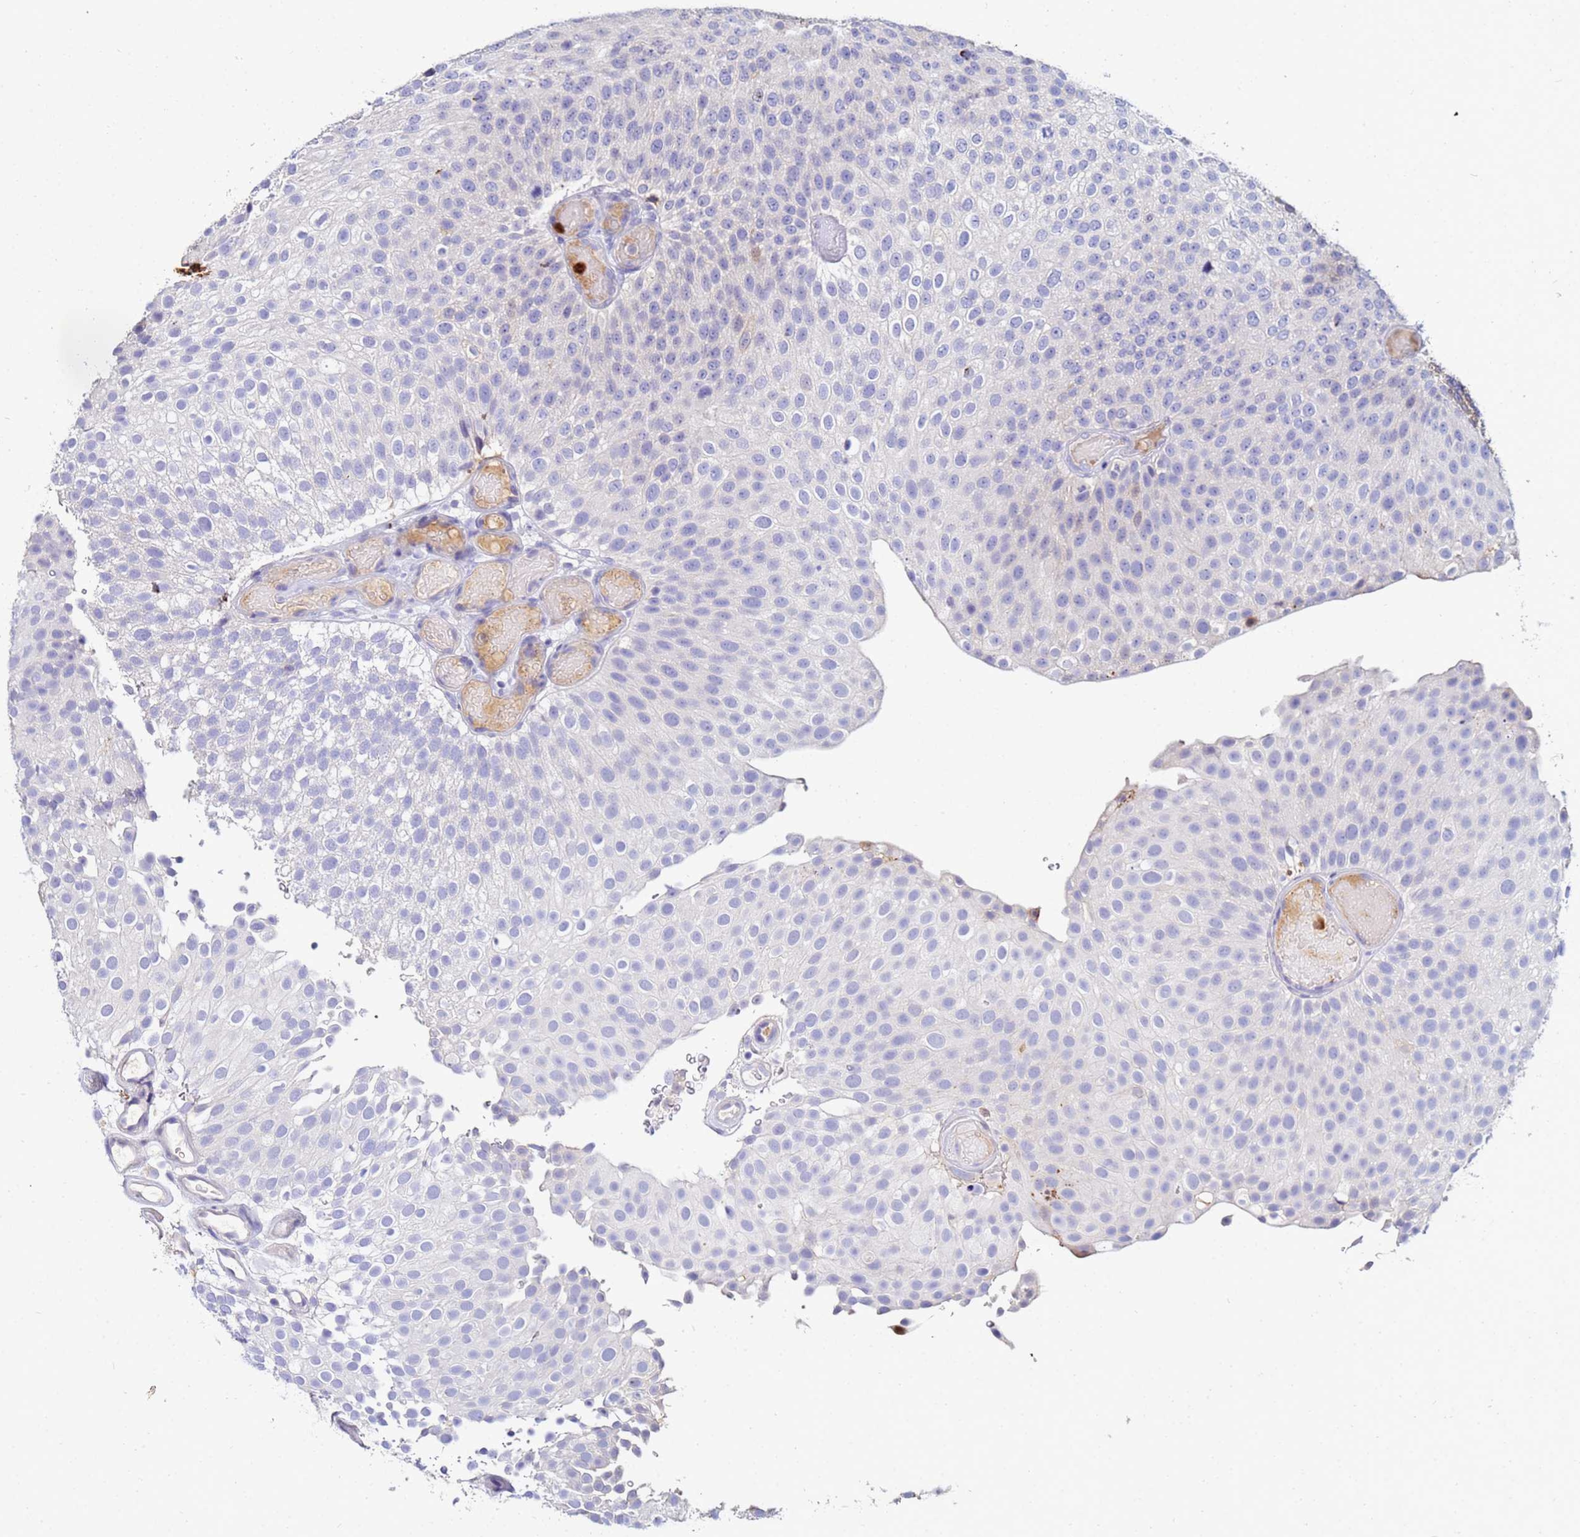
{"staining": {"intensity": "negative", "quantity": "none", "location": "none"}, "tissue": "urothelial cancer", "cell_type": "Tumor cells", "image_type": "cancer", "snomed": [{"axis": "morphology", "description": "Urothelial carcinoma, Low grade"}, {"axis": "topography", "description": "Urinary bladder"}], "caption": "This is a image of immunohistochemistry (IHC) staining of urothelial cancer, which shows no expression in tumor cells.", "gene": "TUBAL3", "patient": {"sex": "male", "age": 78}}